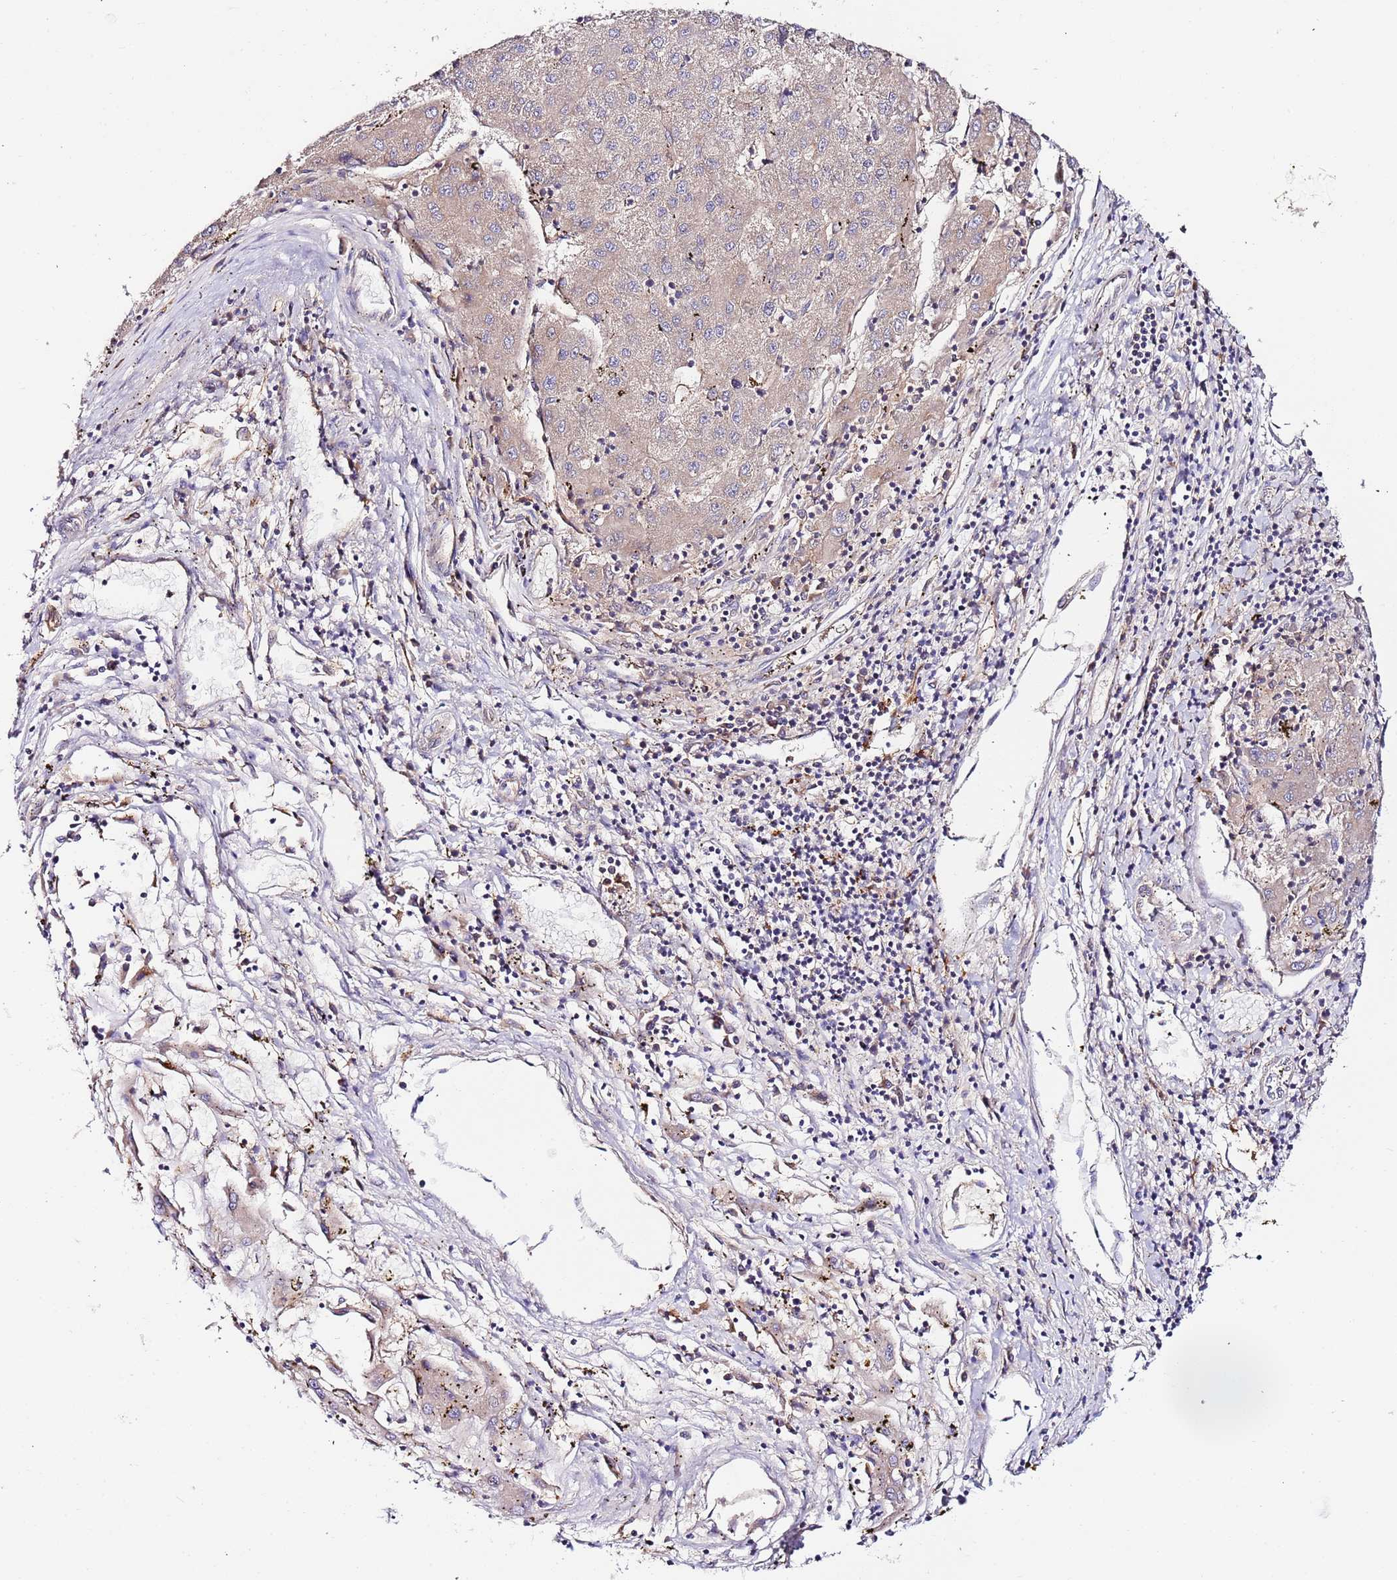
{"staining": {"intensity": "weak", "quantity": ">75%", "location": "cytoplasmic/membranous"}, "tissue": "liver cancer", "cell_type": "Tumor cells", "image_type": "cancer", "snomed": [{"axis": "morphology", "description": "Carcinoma, Hepatocellular, NOS"}, {"axis": "topography", "description": "Liver"}], "caption": "A brown stain highlights weak cytoplasmic/membranous staining of a protein in liver hepatocellular carcinoma tumor cells. The protein of interest is stained brown, and the nuclei are stained in blue (DAB IHC with brightfield microscopy, high magnification).", "gene": "FLVCR1", "patient": {"sex": "male", "age": 72}}